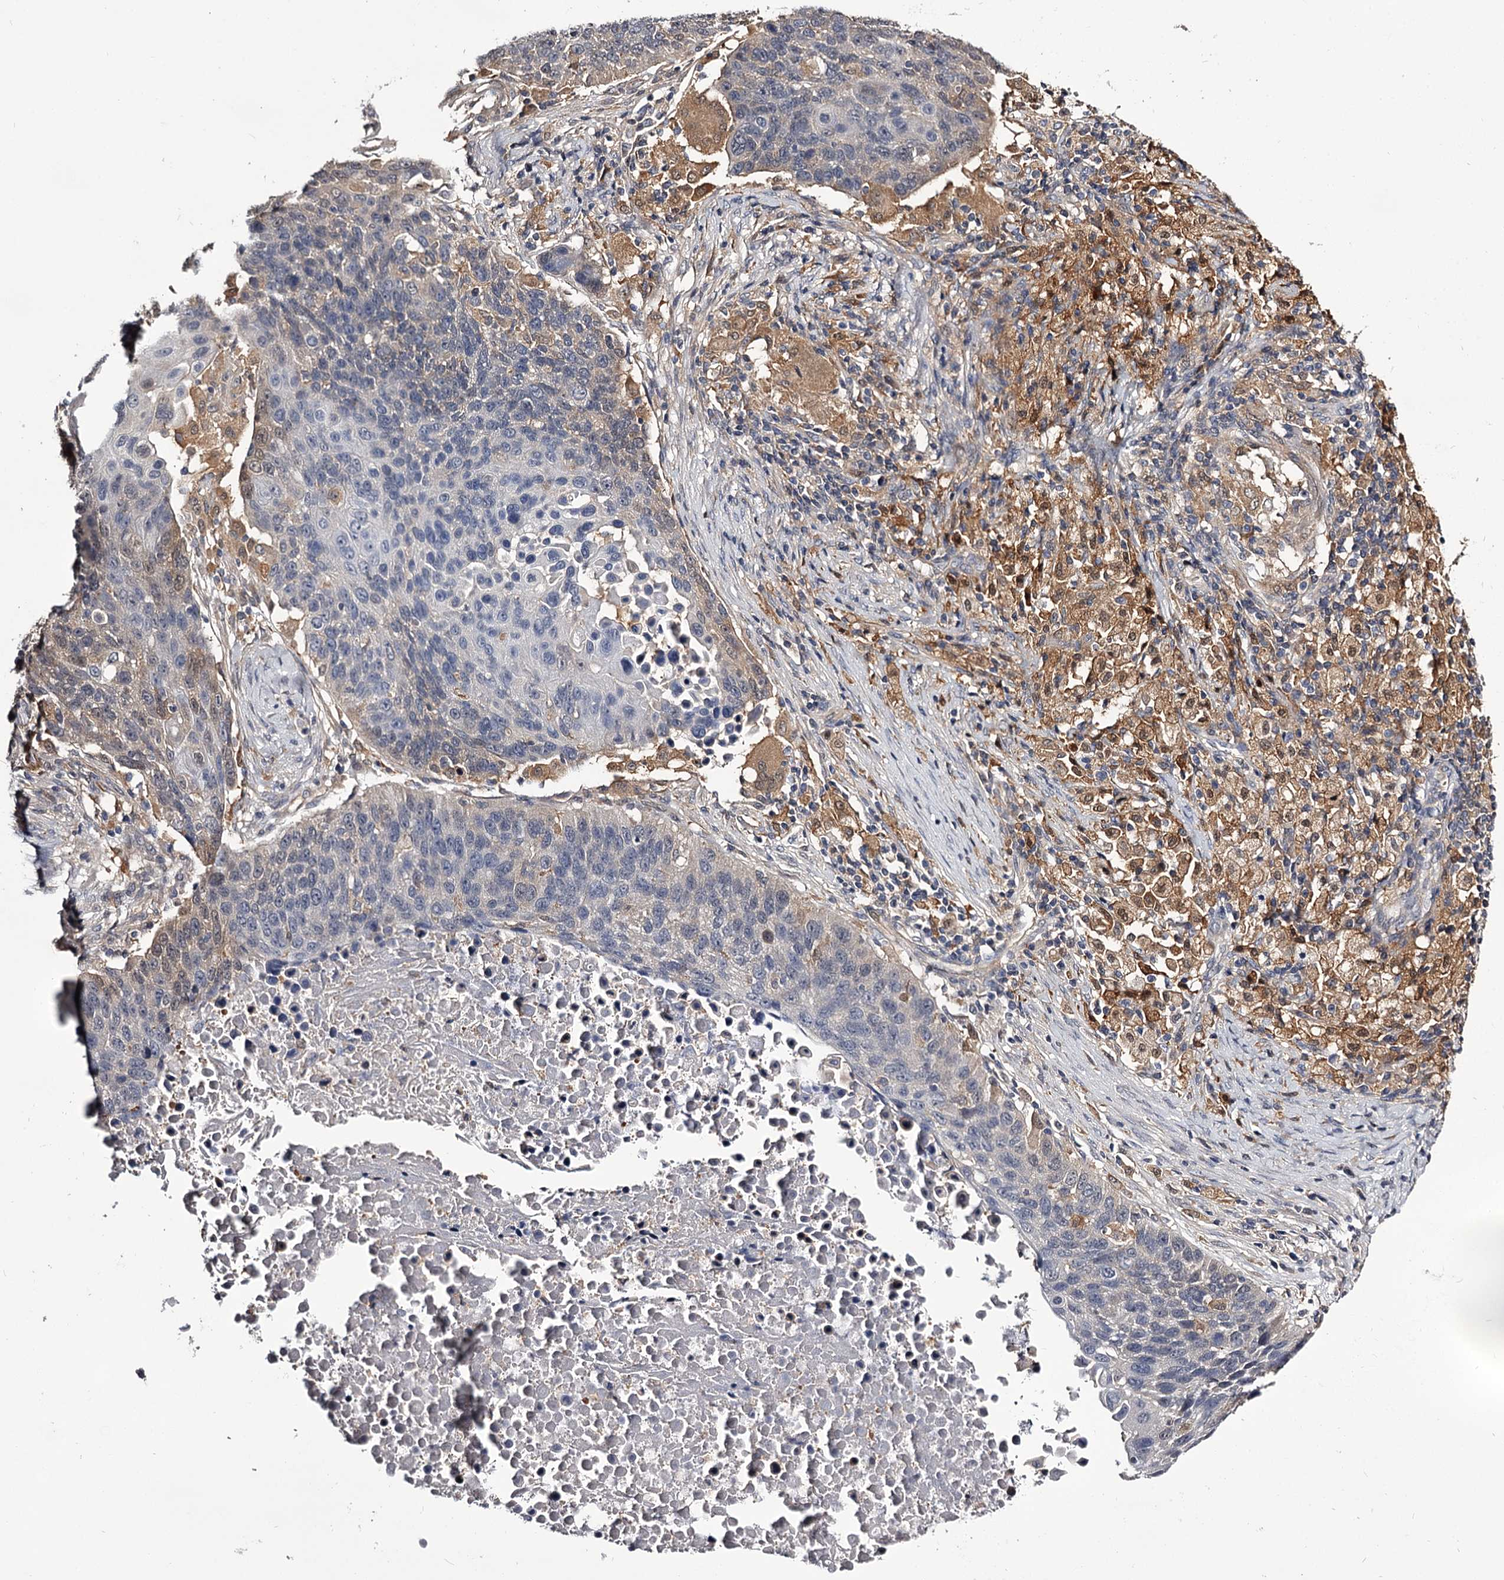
{"staining": {"intensity": "weak", "quantity": "<25%", "location": "nuclear"}, "tissue": "lung cancer", "cell_type": "Tumor cells", "image_type": "cancer", "snomed": [{"axis": "morphology", "description": "Normal tissue, NOS"}, {"axis": "morphology", "description": "Squamous cell carcinoma, NOS"}, {"axis": "topography", "description": "Lymph node"}, {"axis": "topography", "description": "Lung"}], "caption": "Lung squamous cell carcinoma was stained to show a protein in brown. There is no significant positivity in tumor cells.", "gene": "GSTO1", "patient": {"sex": "male", "age": 66}}